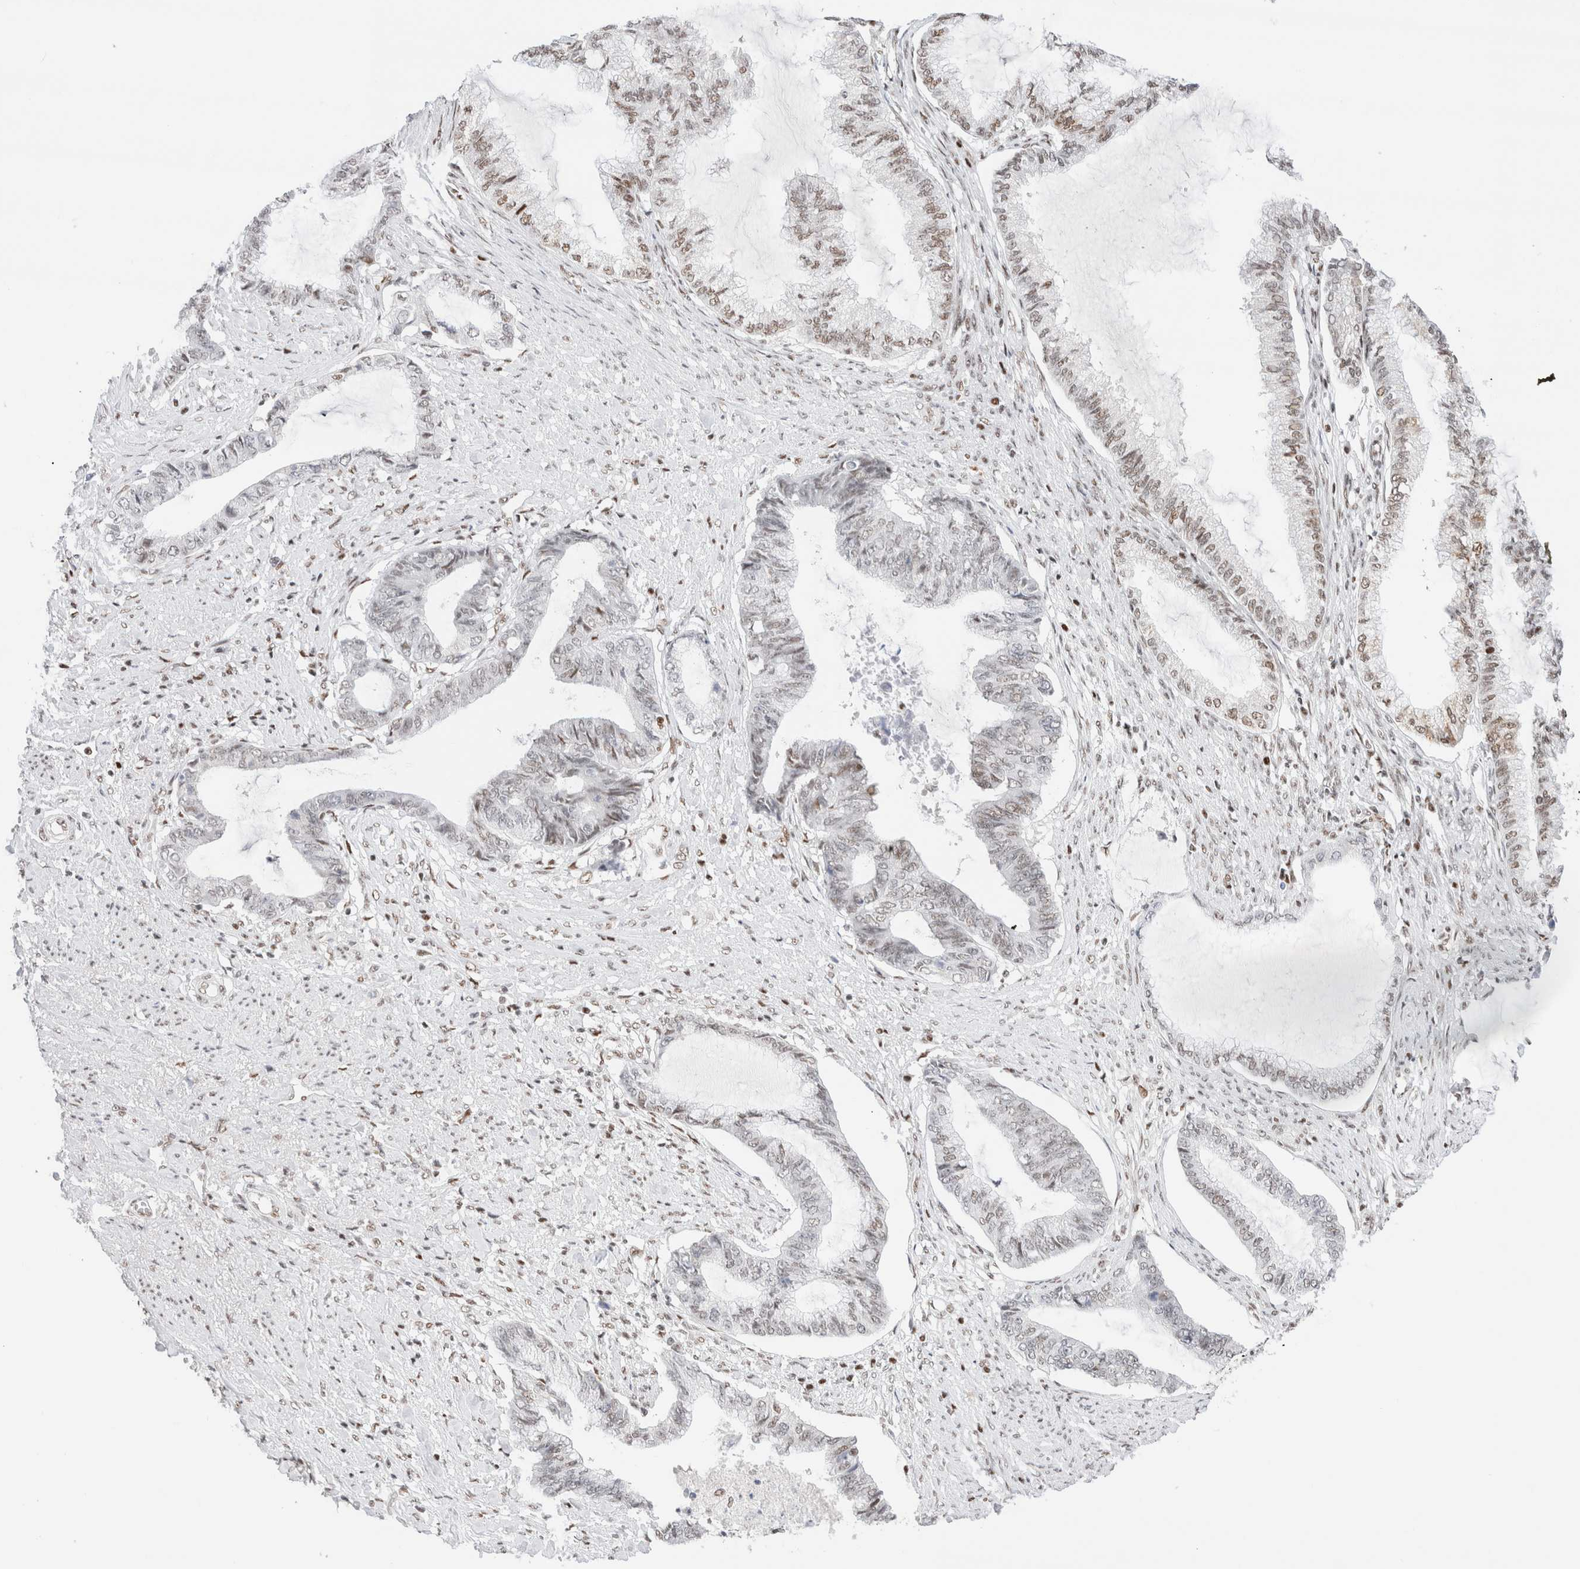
{"staining": {"intensity": "weak", "quantity": "25%-75%", "location": "nuclear"}, "tissue": "endometrial cancer", "cell_type": "Tumor cells", "image_type": "cancer", "snomed": [{"axis": "morphology", "description": "Adenocarcinoma, NOS"}, {"axis": "topography", "description": "Endometrium"}], "caption": "An immunohistochemistry (IHC) histopathology image of neoplastic tissue is shown. Protein staining in brown highlights weak nuclear positivity in endometrial cancer (adenocarcinoma) within tumor cells.", "gene": "ZNF282", "patient": {"sex": "female", "age": 86}}